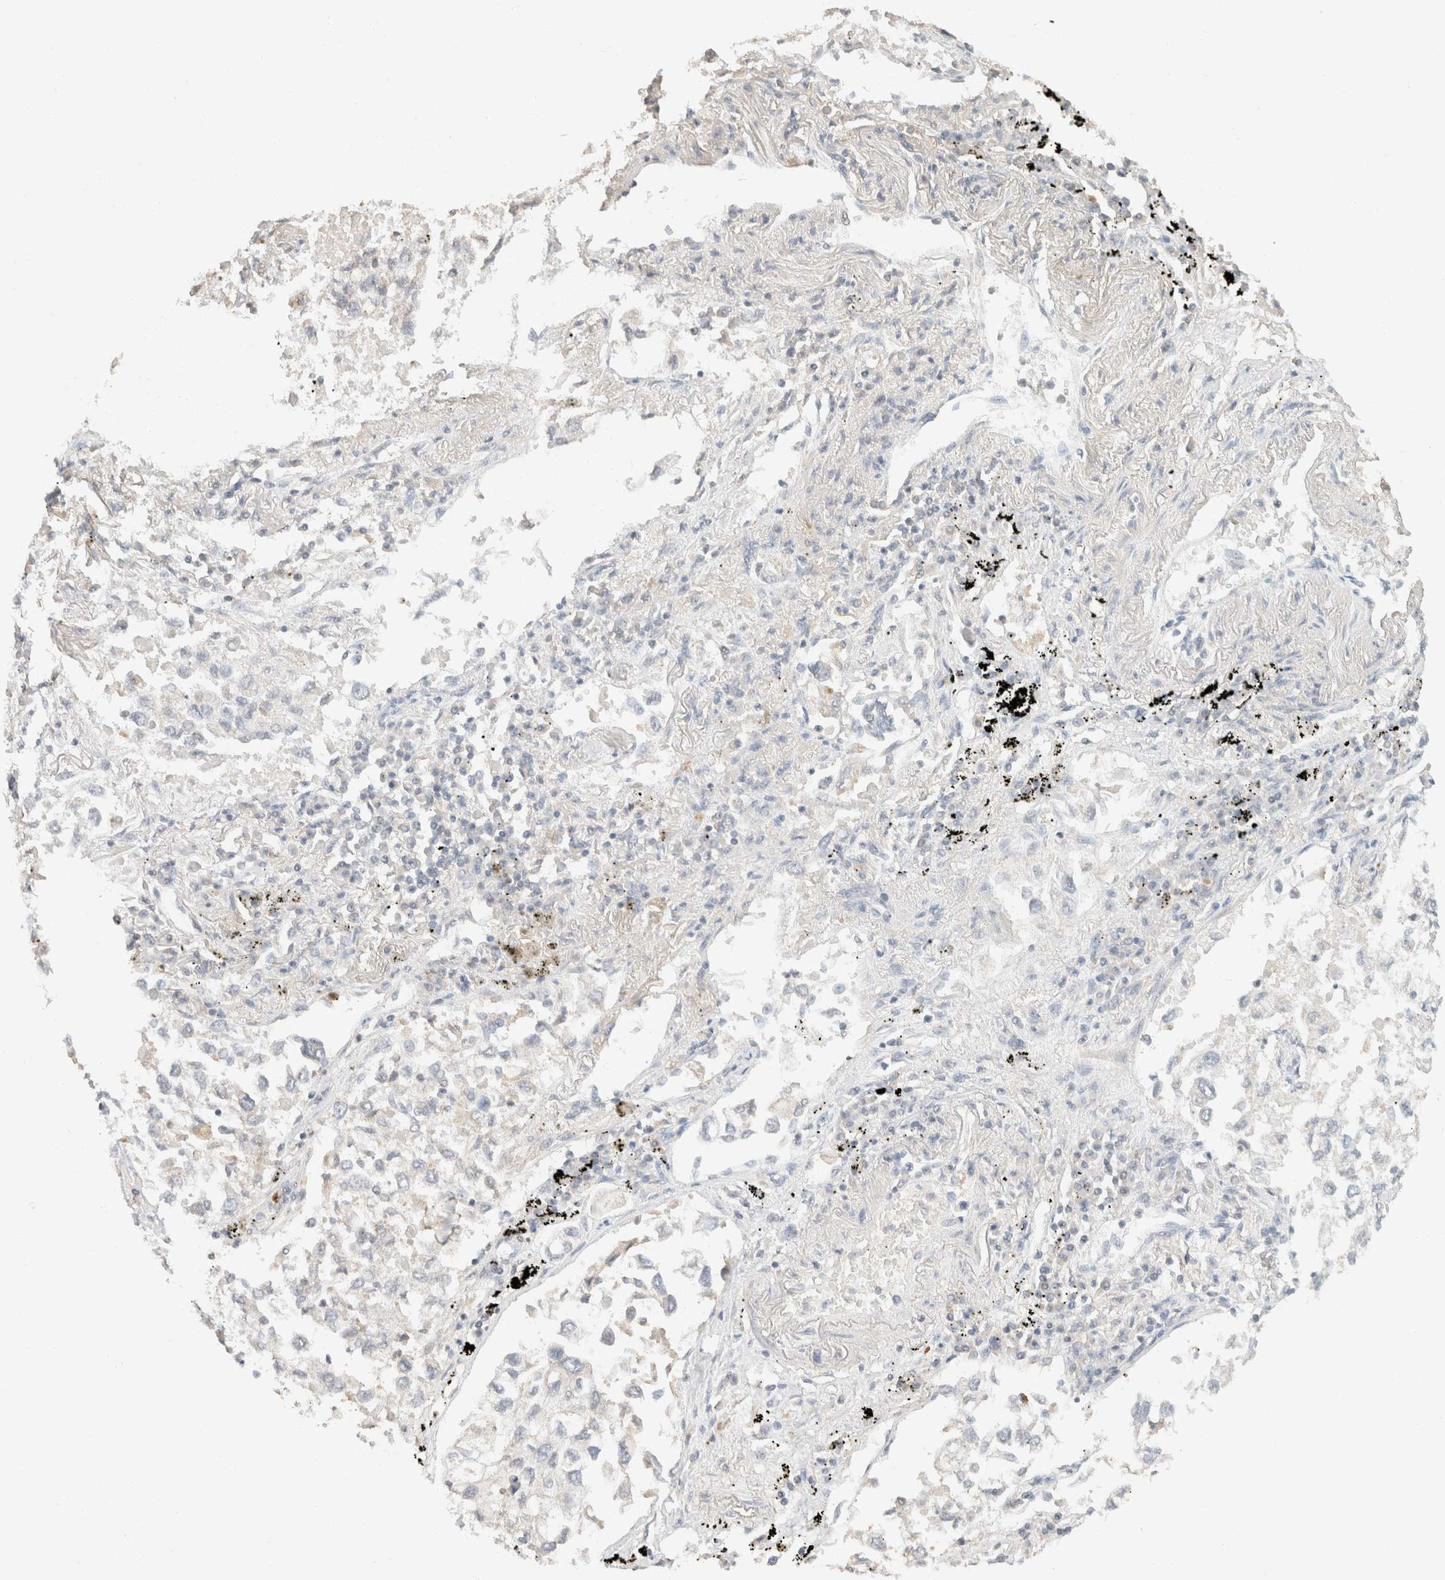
{"staining": {"intensity": "negative", "quantity": "none", "location": "none"}, "tissue": "lung cancer", "cell_type": "Tumor cells", "image_type": "cancer", "snomed": [{"axis": "morphology", "description": "Inflammation, NOS"}, {"axis": "morphology", "description": "Adenocarcinoma, NOS"}, {"axis": "topography", "description": "Lung"}], "caption": "Photomicrograph shows no significant protein staining in tumor cells of lung adenocarcinoma.", "gene": "TACC1", "patient": {"sex": "male", "age": 63}}